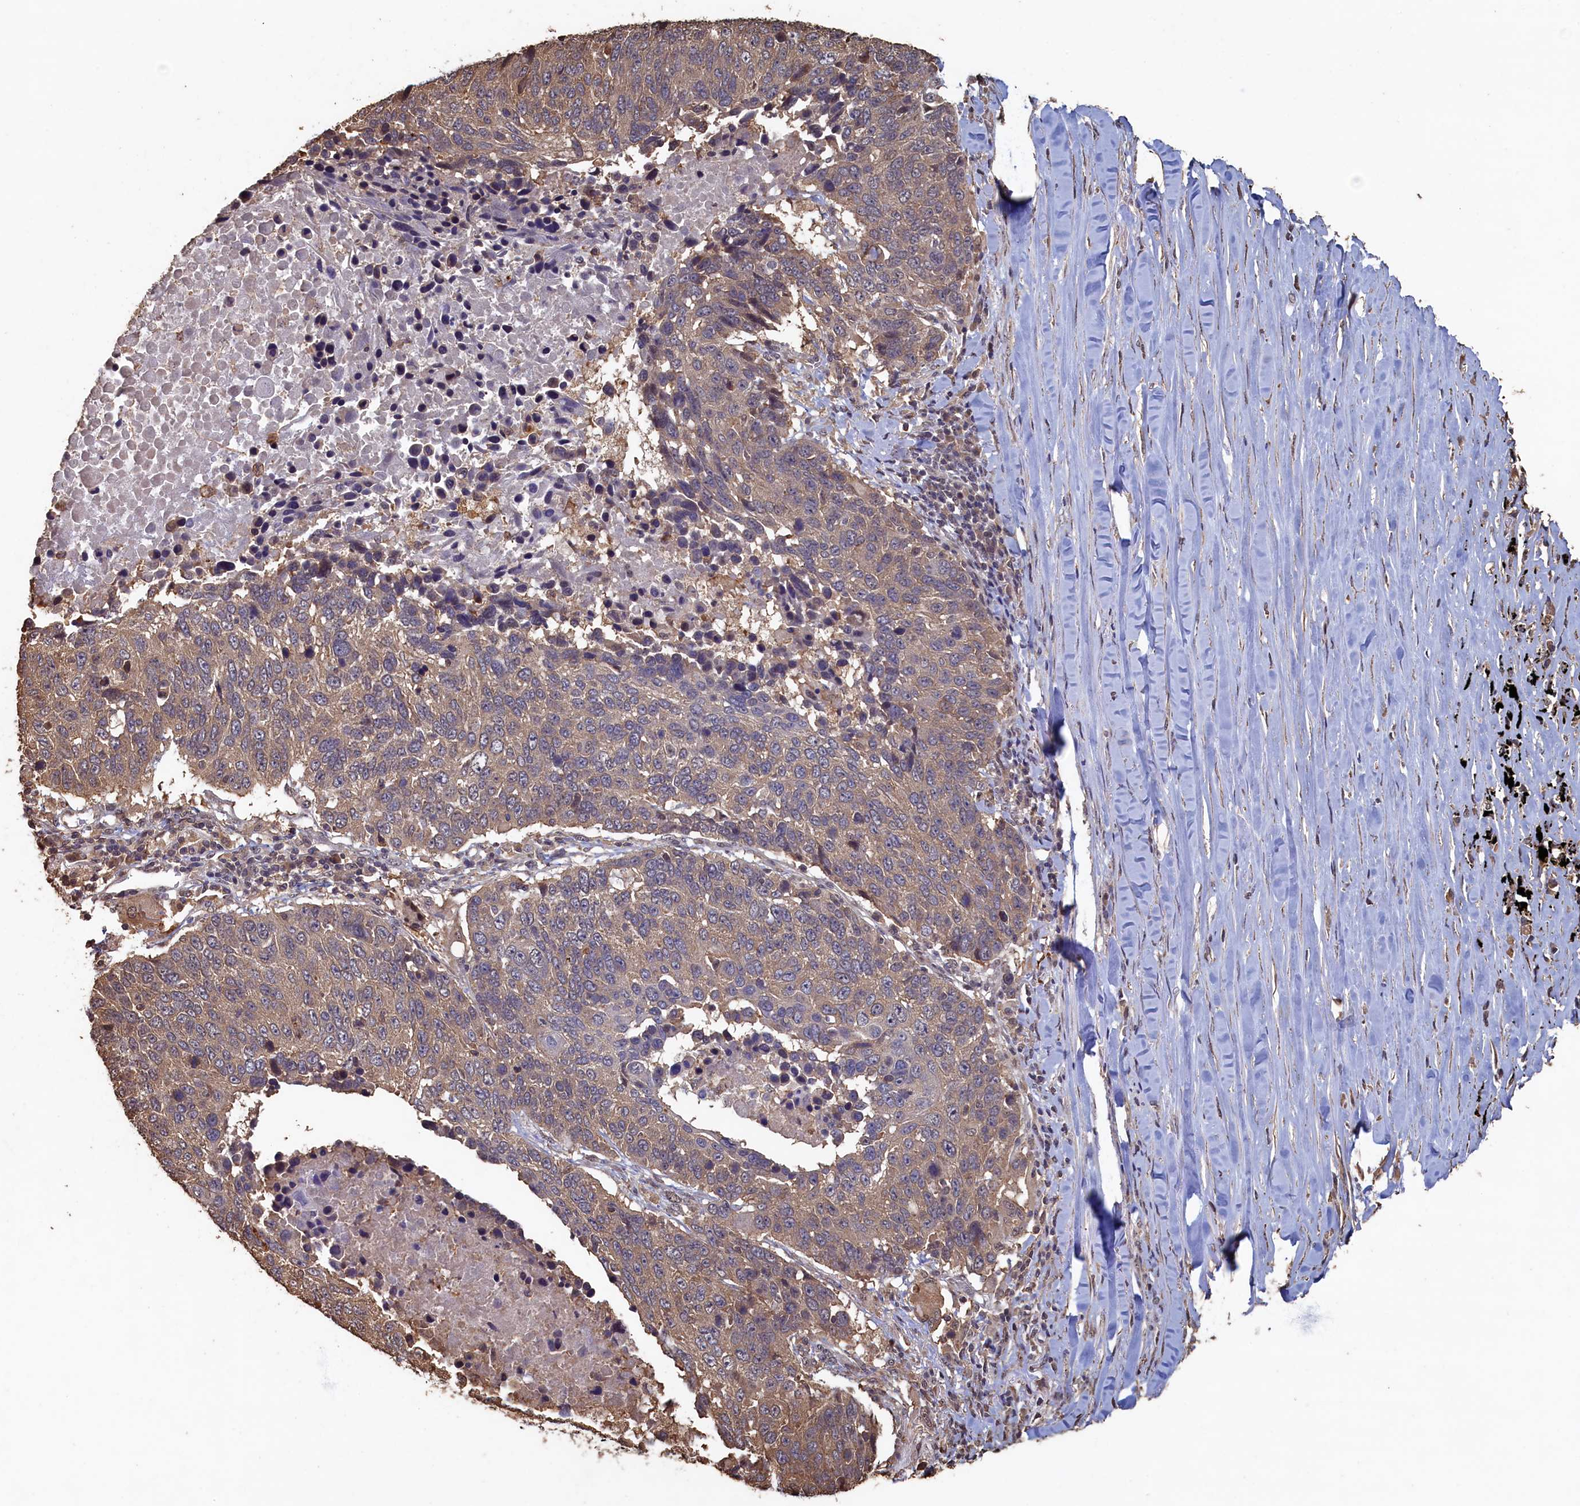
{"staining": {"intensity": "weak", "quantity": "25%-75%", "location": "cytoplasmic/membranous"}, "tissue": "lung cancer", "cell_type": "Tumor cells", "image_type": "cancer", "snomed": [{"axis": "morphology", "description": "Normal tissue, NOS"}, {"axis": "morphology", "description": "Squamous cell carcinoma, NOS"}, {"axis": "topography", "description": "Lymph node"}, {"axis": "topography", "description": "Lung"}], "caption": "Immunohistochemistry photomicrograph of neoplastic tissue: human lung squamous cell carcinoma stained using immunohistochemistry exhibits low levels of weak protein expression localized specifically in the cytoplasmic/membranous of tumor cells, appearing as a cytoplasmic/membranous brown color.", "gene": "PIGN", "patient": {"sex": "male", "age": 66}}